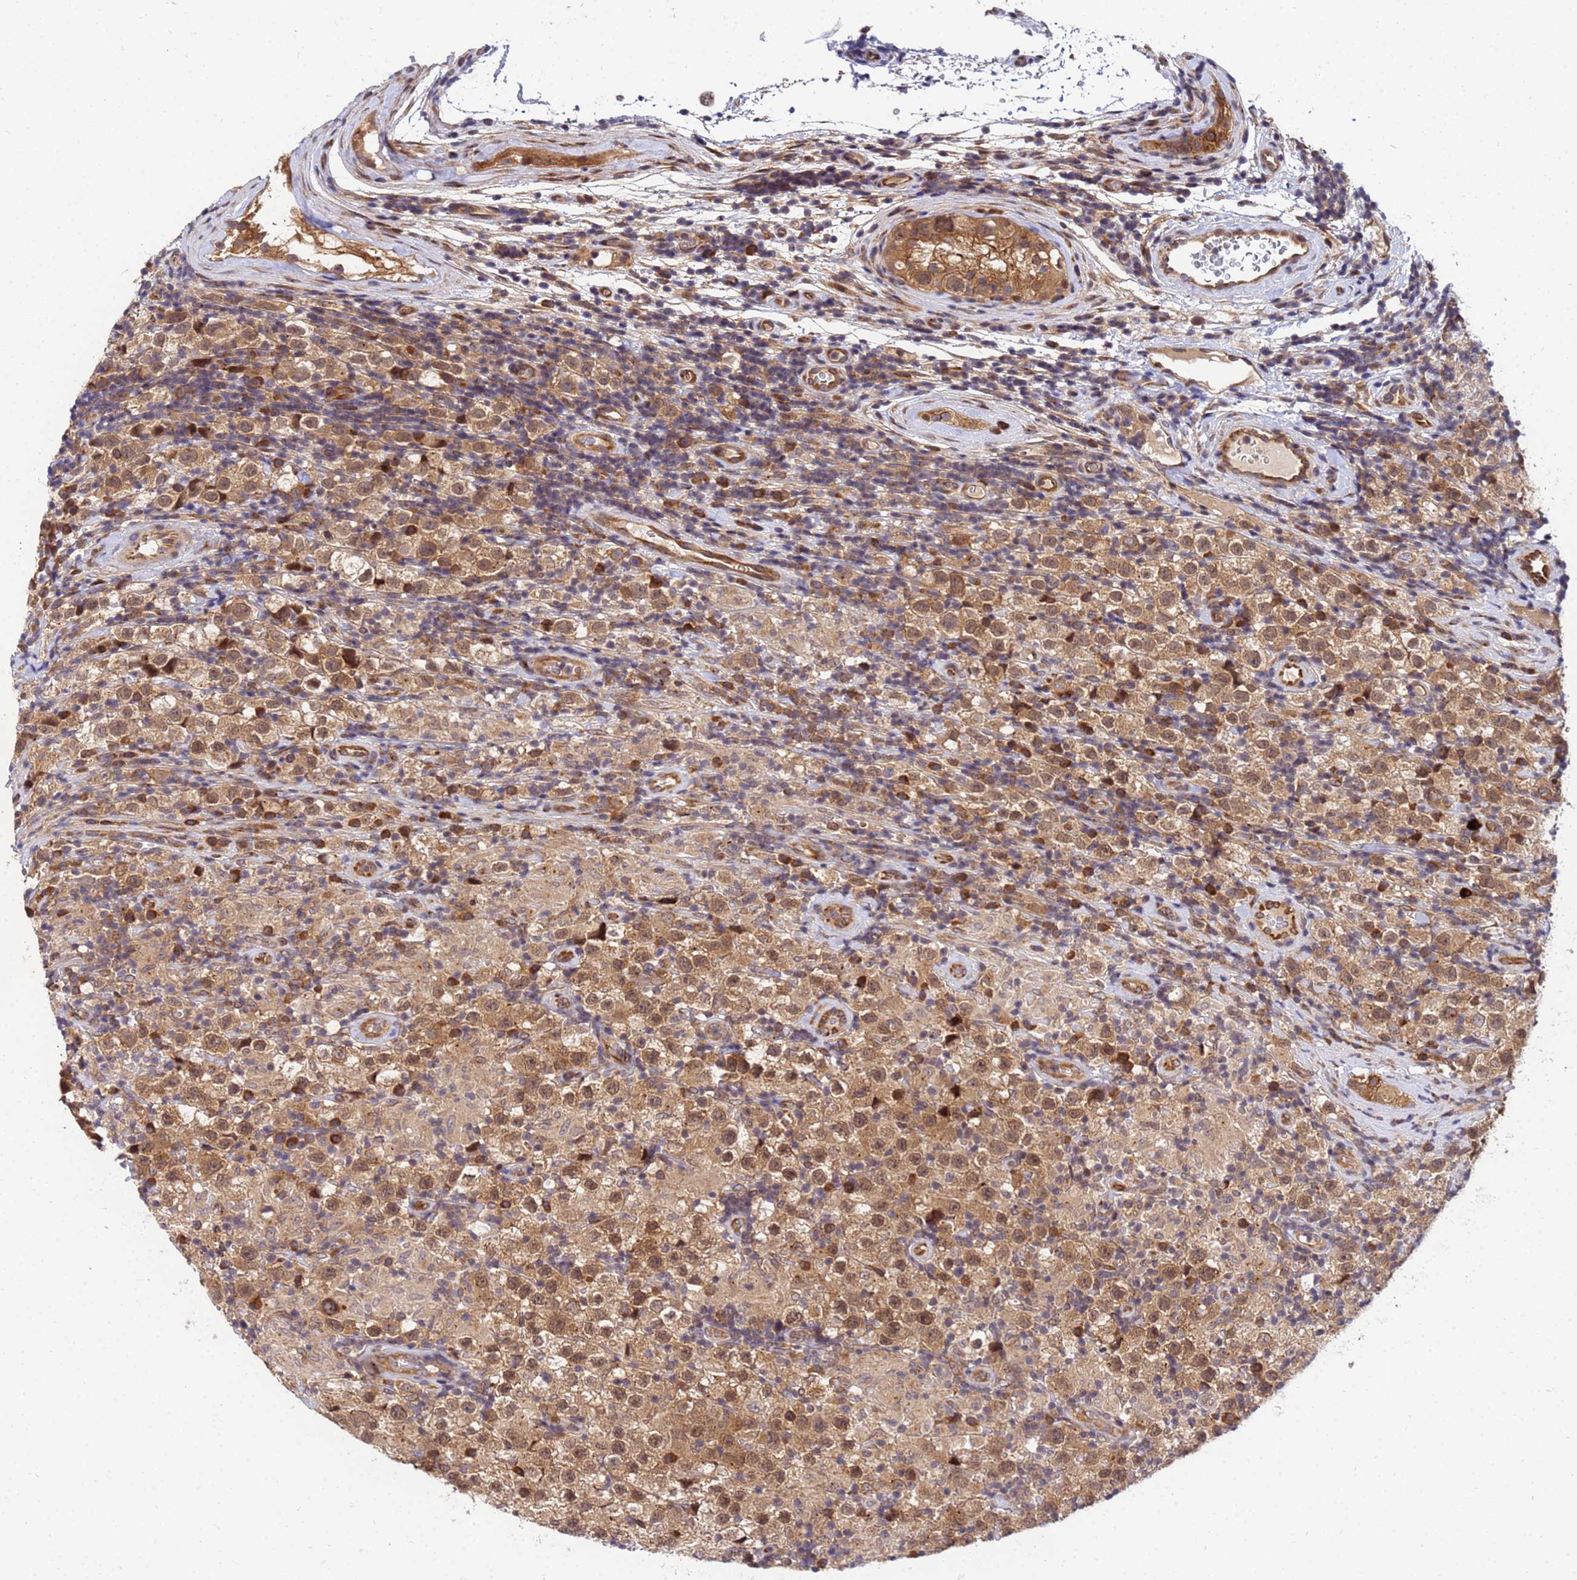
{"staining": {"intensity": "moderate", "quantity": ">75%", "location": "cytoplasmic/membranous,nuclear"}, "tissue": "testis cancer", "cell_type": "Tumor cells", "image_type": "cancer", "snomed": [{"axis": "morphology", "description": "Seminoma, NOS"}, {"axis": "morphology", "description": "Carcinoma, Embryonal, NOS"}, {"axis": "topography", "description": "Testis"}], "caption": "The photomicrograph exhibits a brown stain indicating the presence of a protein in the cytoplasmic/membranous and nuclear of tumor cells in testis cancer. (Brightfield microscopy of DAB IHC at high magnification).", "gene": "UNC93B1", "patient": {"sex": "male", "age": 41}}